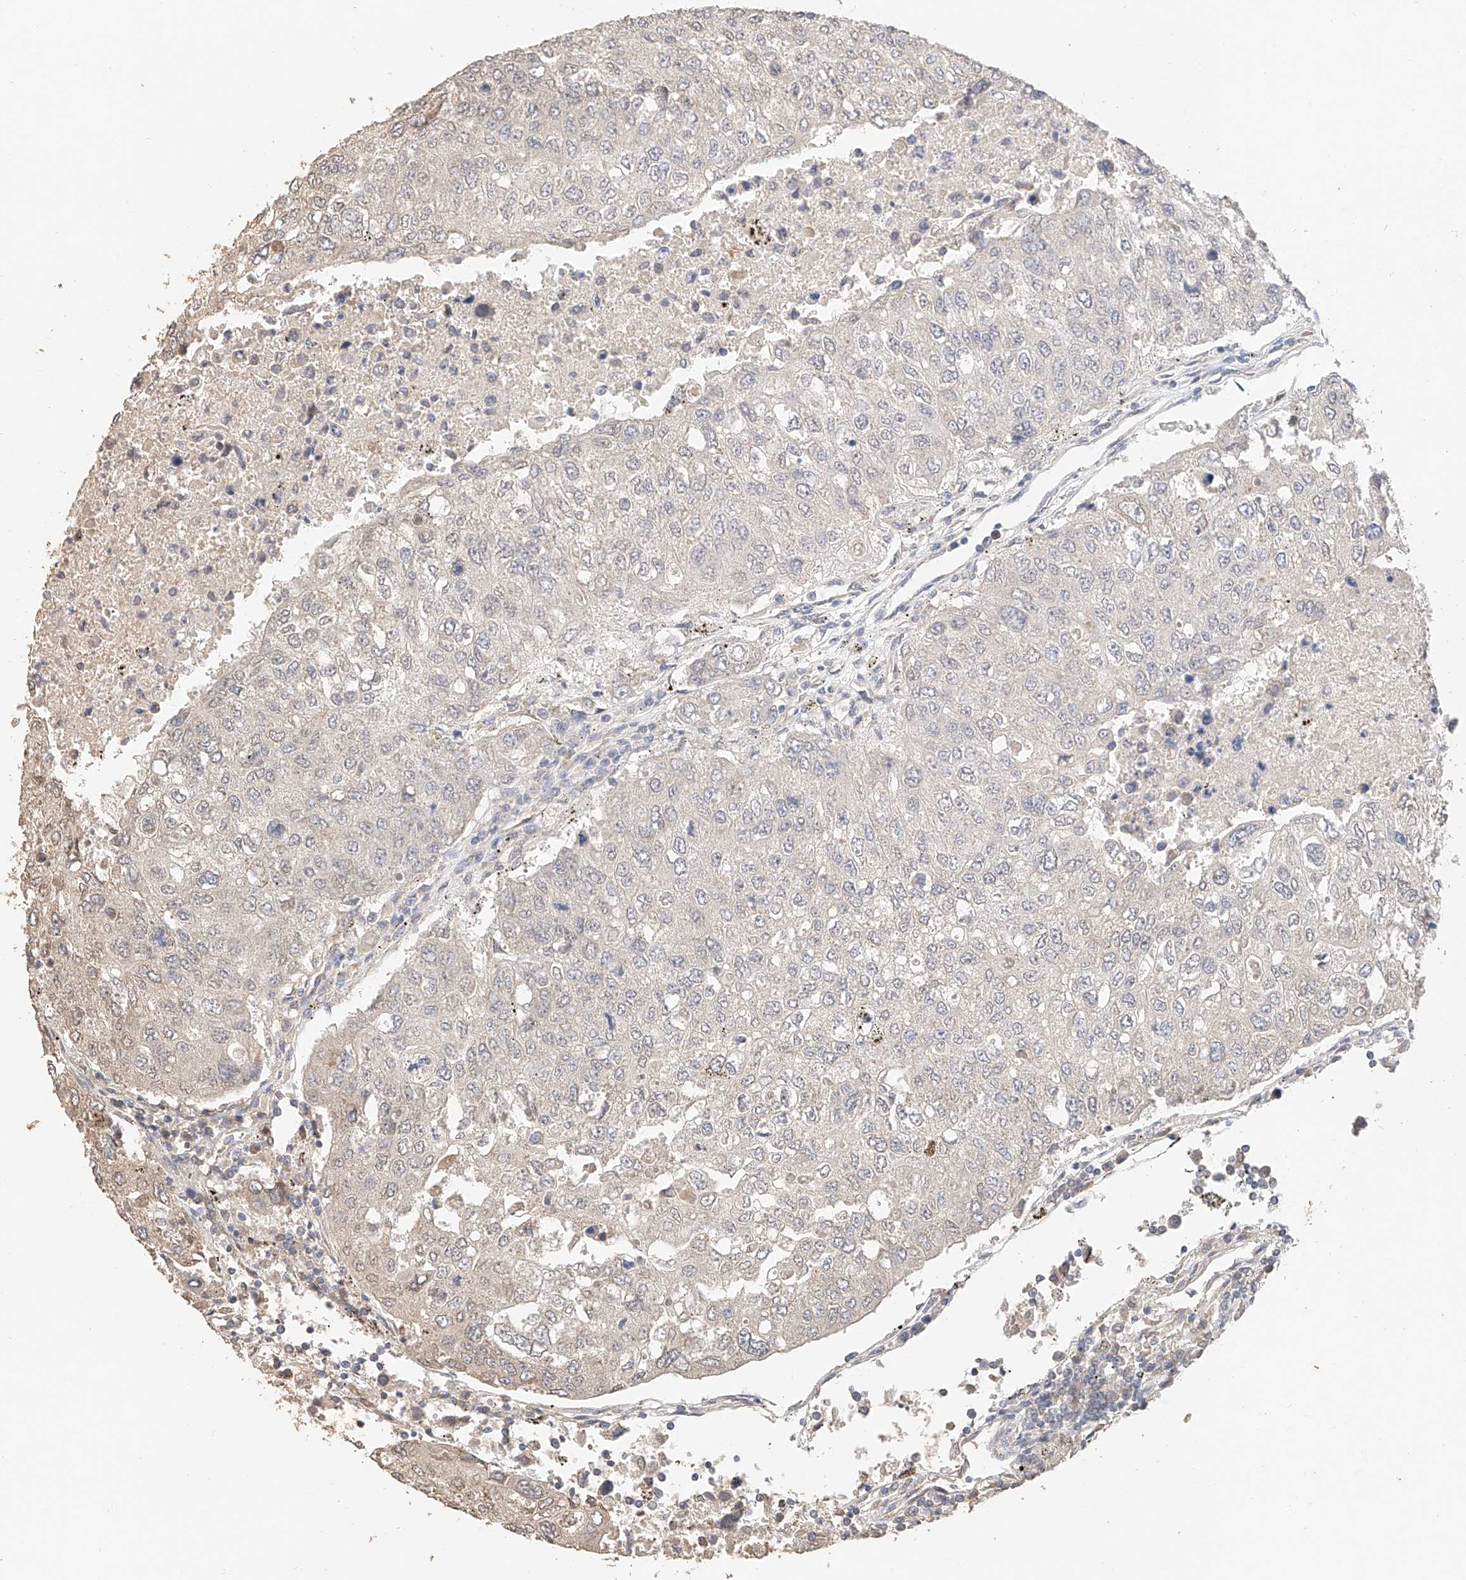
{"staining": {"intensity": "weak", "quantity": "<25%", "location": "nuclear"}, "tissue": "urothelial cancer", "cell_type": "Tumor cells", "image_type": "cancer", "snomed": [{"axis": "morphology", "description": "Urothelial carcinoma, High grade"}, {"axis": "topography", "description": "Lymph node"}, {"axis": "topography", "description": "Urinary bladder"}], "caption": "Tumor cells are negative for protein expression in human urothelial cancer.", "gene": "IL22RA2", "patient": {"sex": "male", "age": 51}}